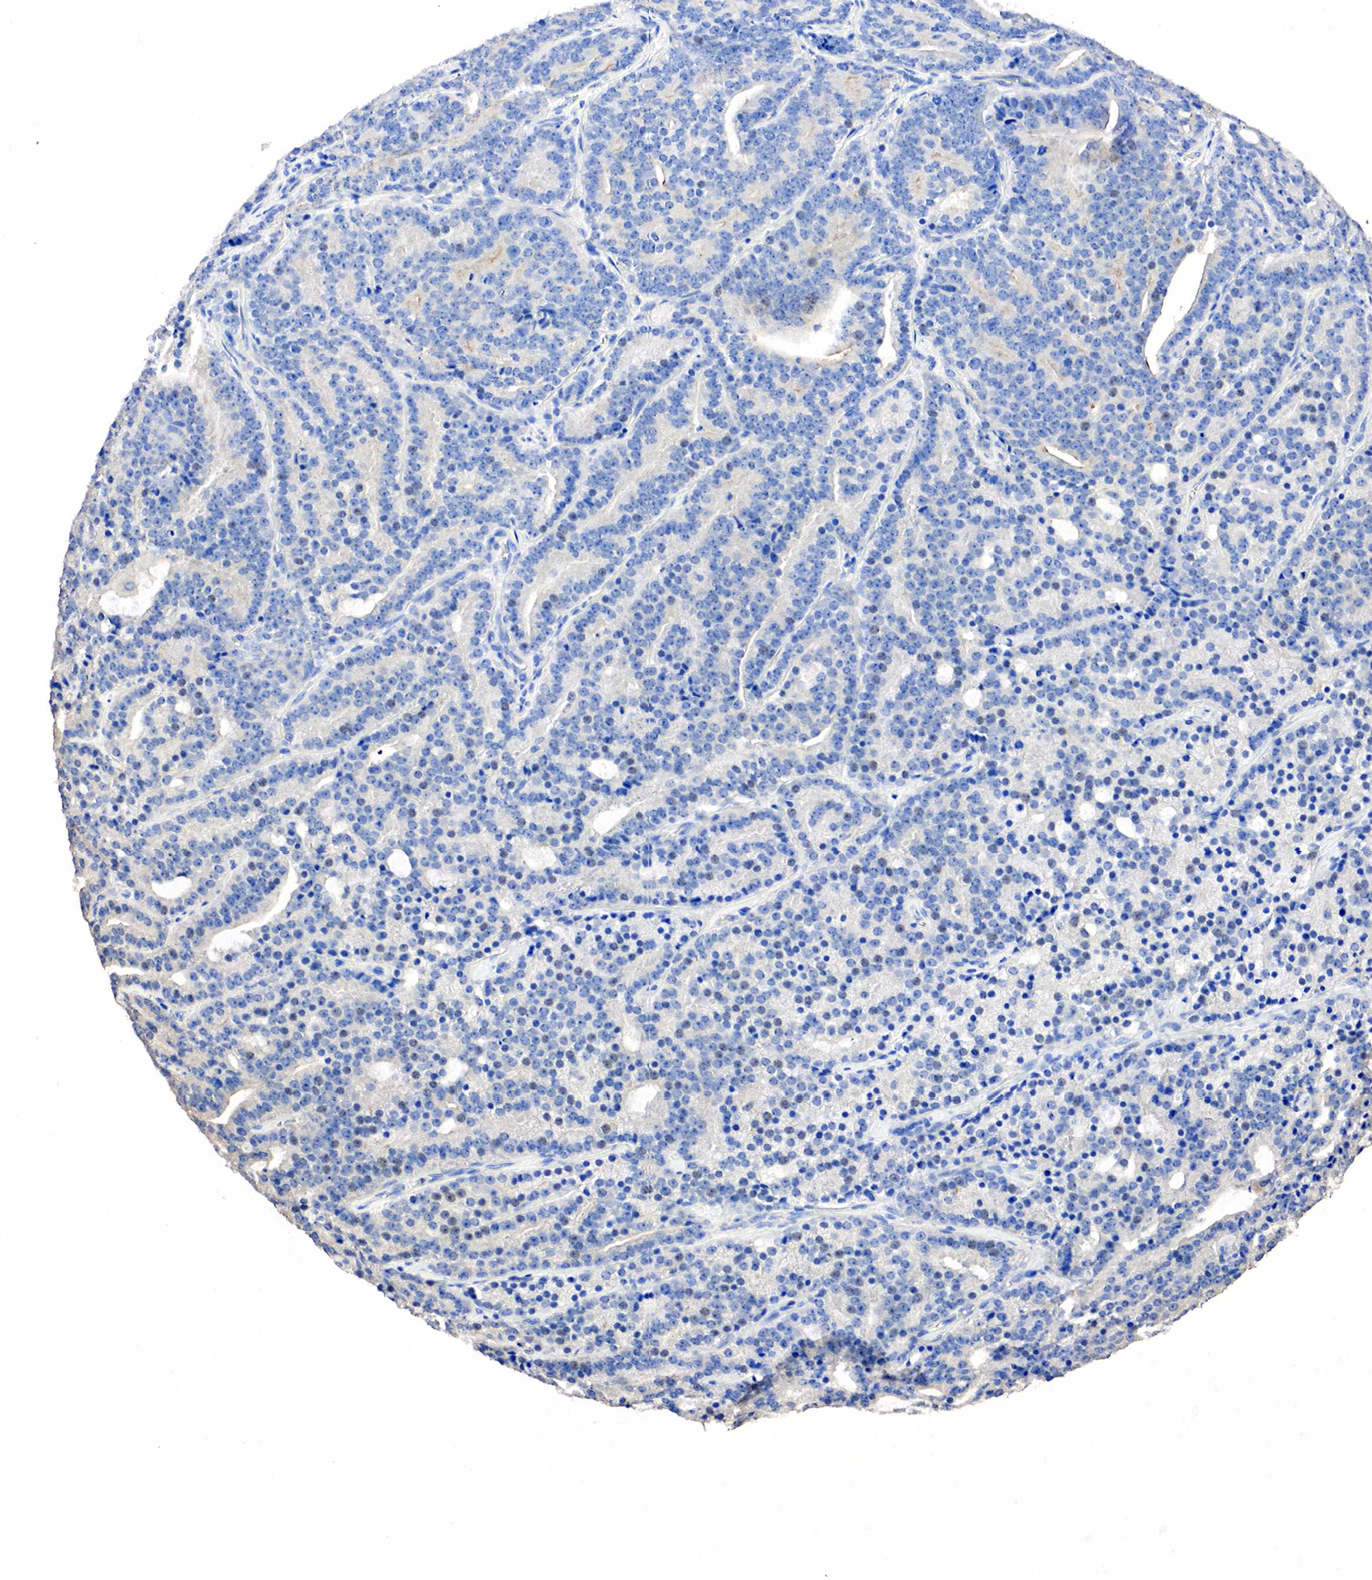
{"staining": {"intensity": "weak", "quantity": "25%-75%", "location": "cytoplasmic/membranous,nuclear"}, "tissue": "prostate cancer", "cell_type": "Tumor cells", "image_type": "cancer", "snomed": [{"axis": "morphology", "description": "Adenocarcinoma, Medium grade"}, {"axis": "topography", "description": "Prostate"}], "caption": "Adenocarcinoma (medium-grade) (prostate) stained with a protein marker reveals weak staining in tumor cells.", "gene": "SST", "patient": {"sex": "male", "age": 65}}